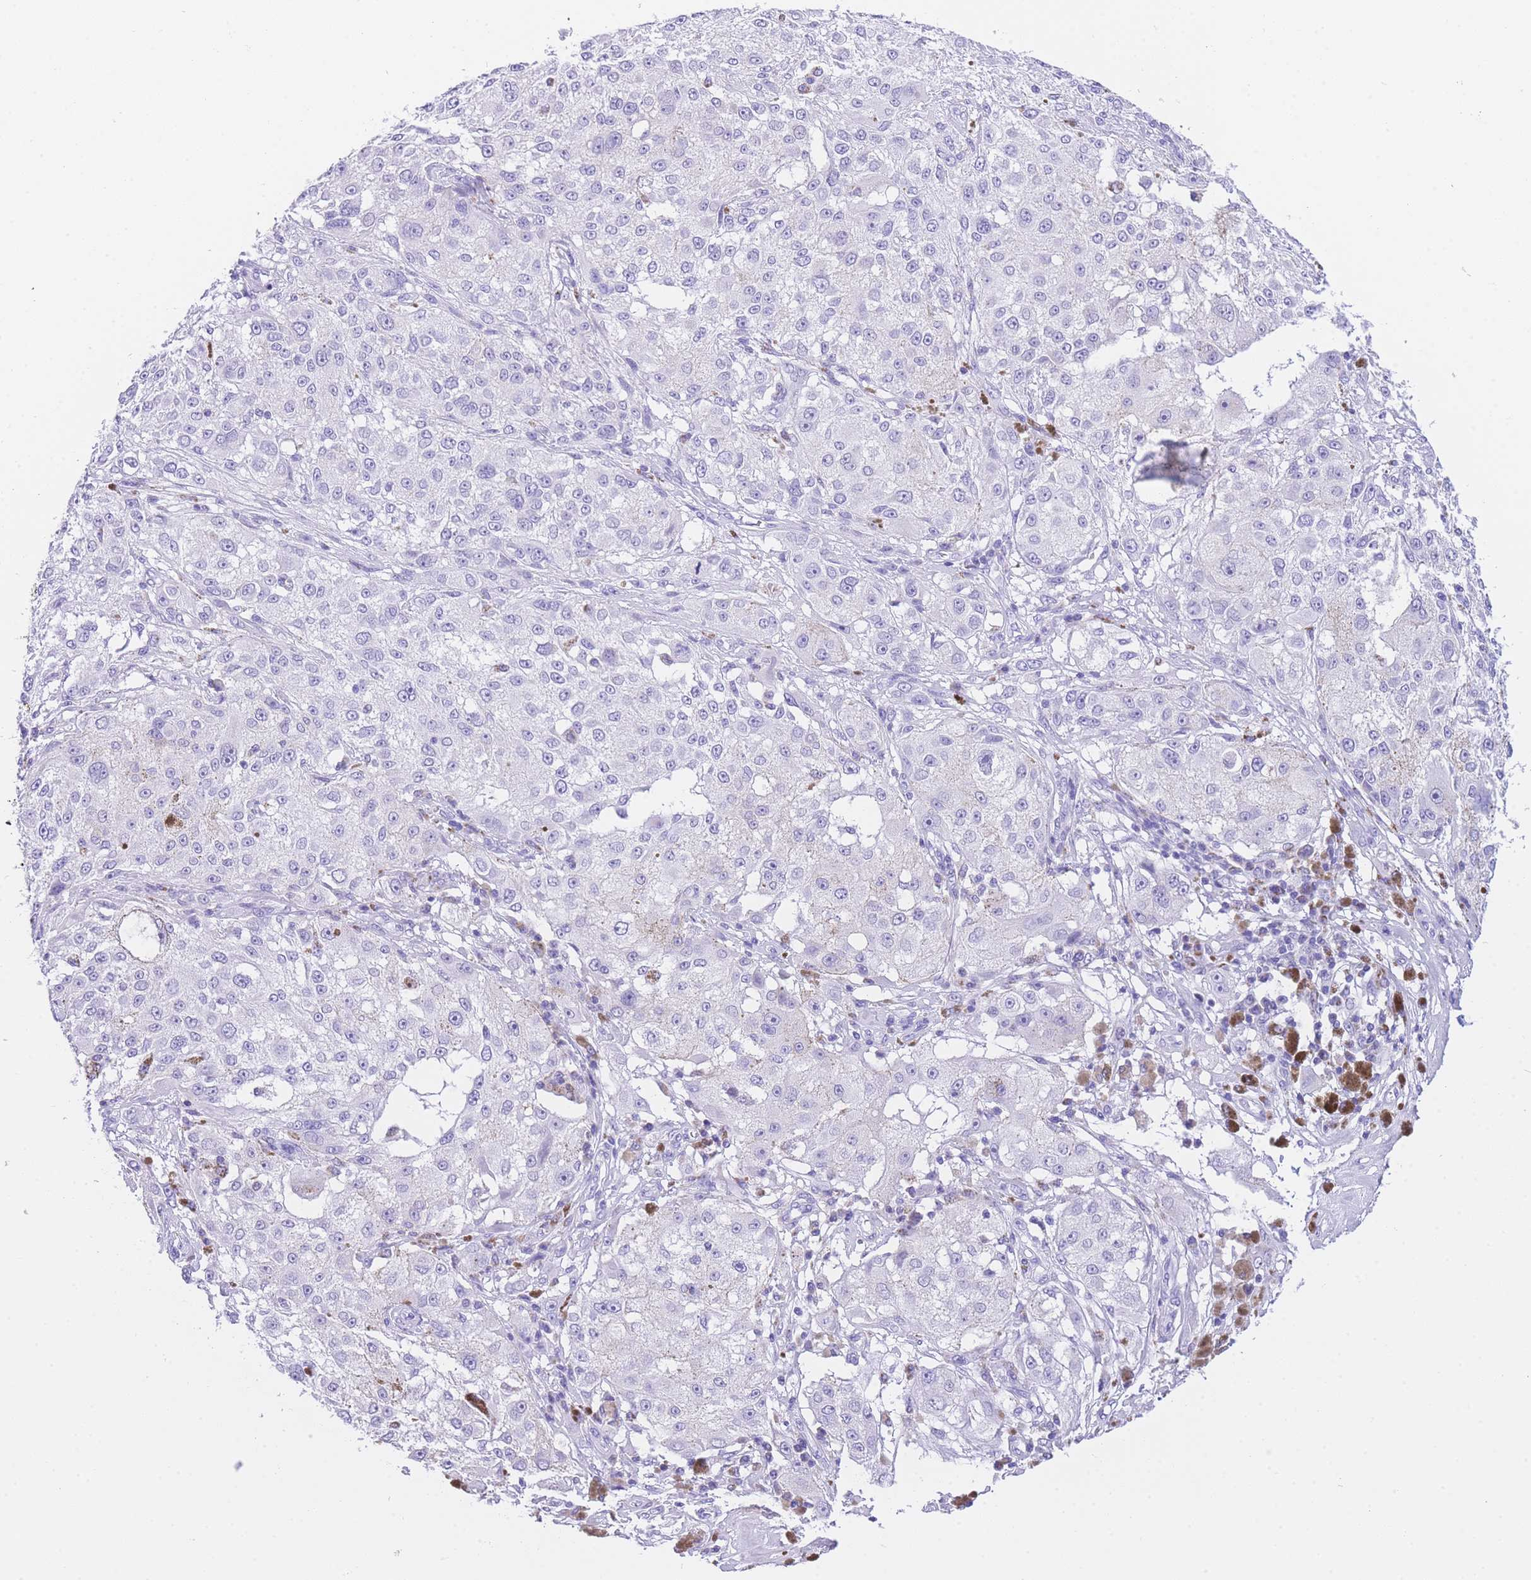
{"staining": {"intensity": "negative", "quantity": "none", "location": "none"}, "tissue": "melanoma", "cell_type": "Tumor cells", "image_type": "cancer", "snomed": [{"axis": "morphology", "description": "Necrosis, NOS"}, {"axis": "morphology", "description": "Malignant melanoma, NOS"}, {"axis": "topography", "description": "Skin"}], "caption": "Immunohistochemistry image of neoplastic tissue: malignant melanoma stained with DAB shows no significant protein expression in tumor cells.", "gene": "NKD2", "patient": {"sex": "female", "age": 87}}